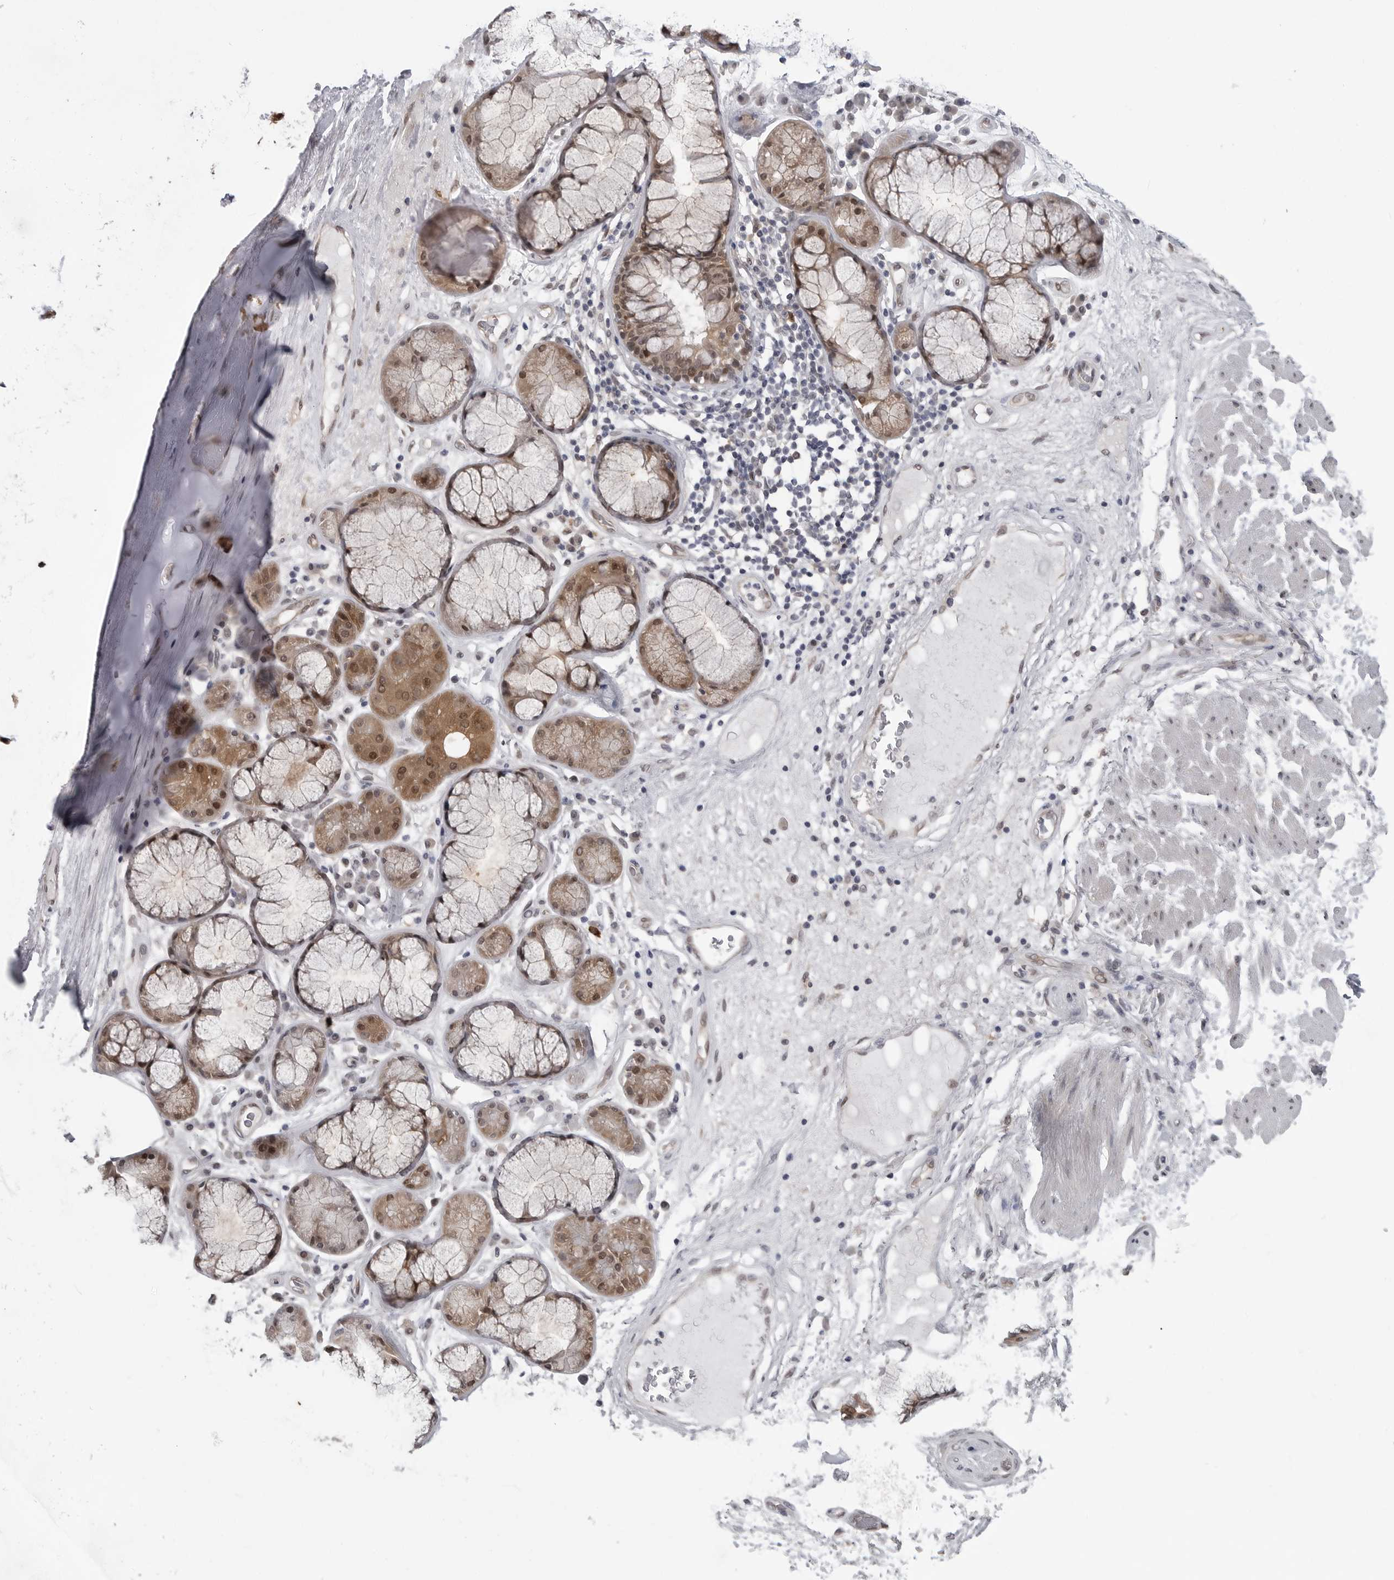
{"staining": {"intensity": "negative", "quantity": "none", "location": "none"}, "tissue": "adipose tissue", "cell_type": "Adipocytes", "image_type": "normal", "snomed": [{"axis": "morphology", "description": "Normal tissue, NOS"}, {"axis": "topography", "description": "Bronchus"}], "caption": "IHC histopathology image of normal adipose tissue stained for a protein (brown), which demonstrates no positivity in adipocytes.", "gene": "PNPO", "patient": {"sex": "male", "age": 66}}